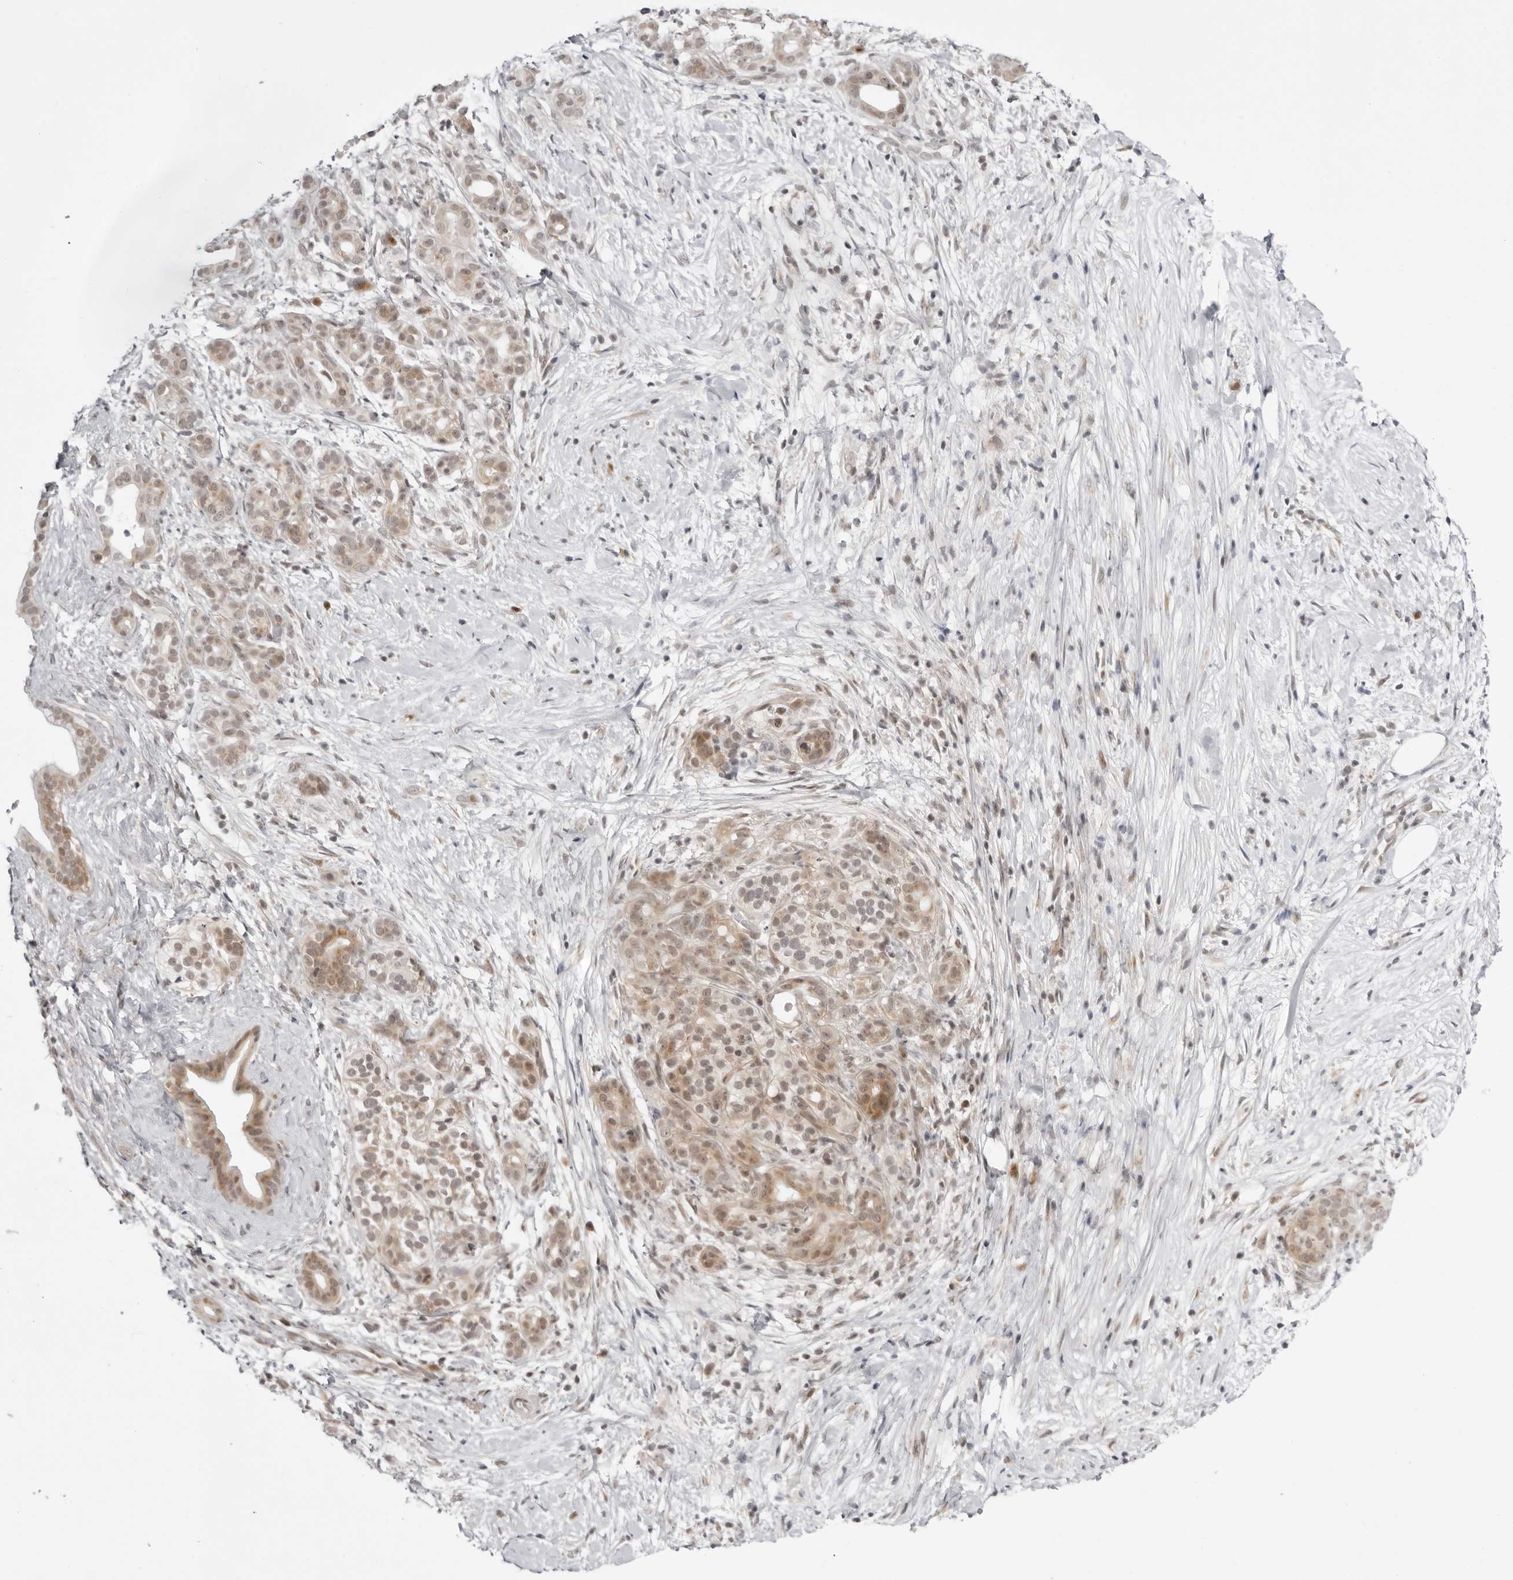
{"staining": {"intensity": "weak", "quantity": "25%-75%", "location": "cytoplasmic/membranous,nuclear"}, "tissue": "pancreatic cancer", "cell_type": "Tumor cells", "image_type": "cancer", "snomed": [{"axis": "morphology", "description": "Adenocarcinoma, NOS"}, {"axis": "topography", "description": "Pancreas"}], "caption": "IHC (DAB) staining of human pancreatic adenocarcinoma displays weak cytoplasmic/membranous and nuclear protein staining in about 25%-75% of tumor cells. Nuclei are stained in blue.", "gene": "PPP2R5C", "patient": {"sex": "male", "age": 58}}